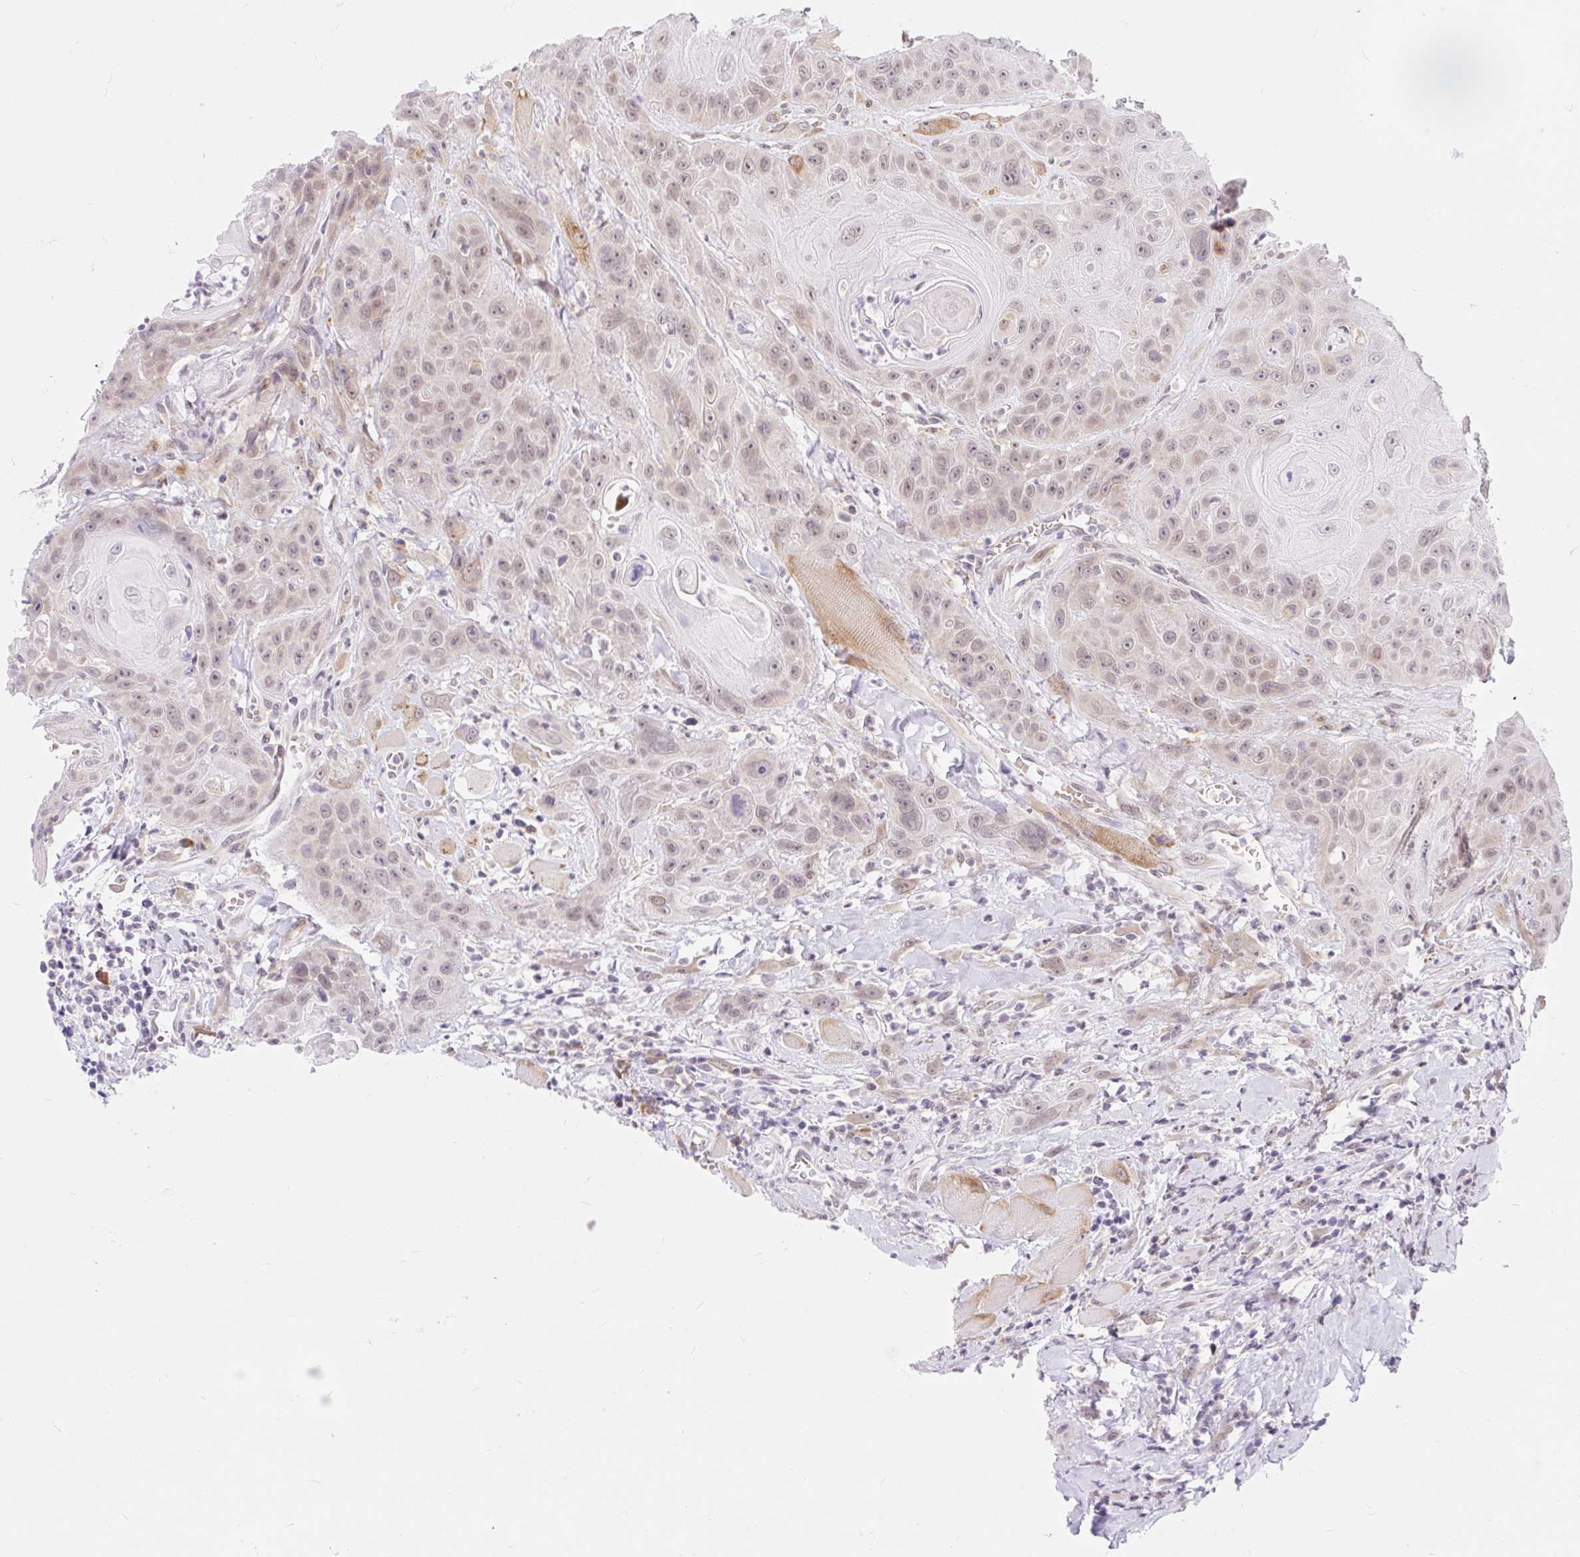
{"staining": {"intensity": "negative", "quantity": "none", "location": "none"}, "tissue": "head and neck cancer", "cell_type": "Tumor cells", "image_type": "cancer", "snomed": [{"axis": "morphology", "description": "Squamous cell carcinoma, NOS"}, {"axis": "topography", "description": "Head-Neck"}], "caption": "A histopathology image of squamous cell carcinoma (head and neck) stained for a protein displays no brown staining in tumor cells.", "gene": "SRSF10", "patient": {"sex": "female", "age": 59}}